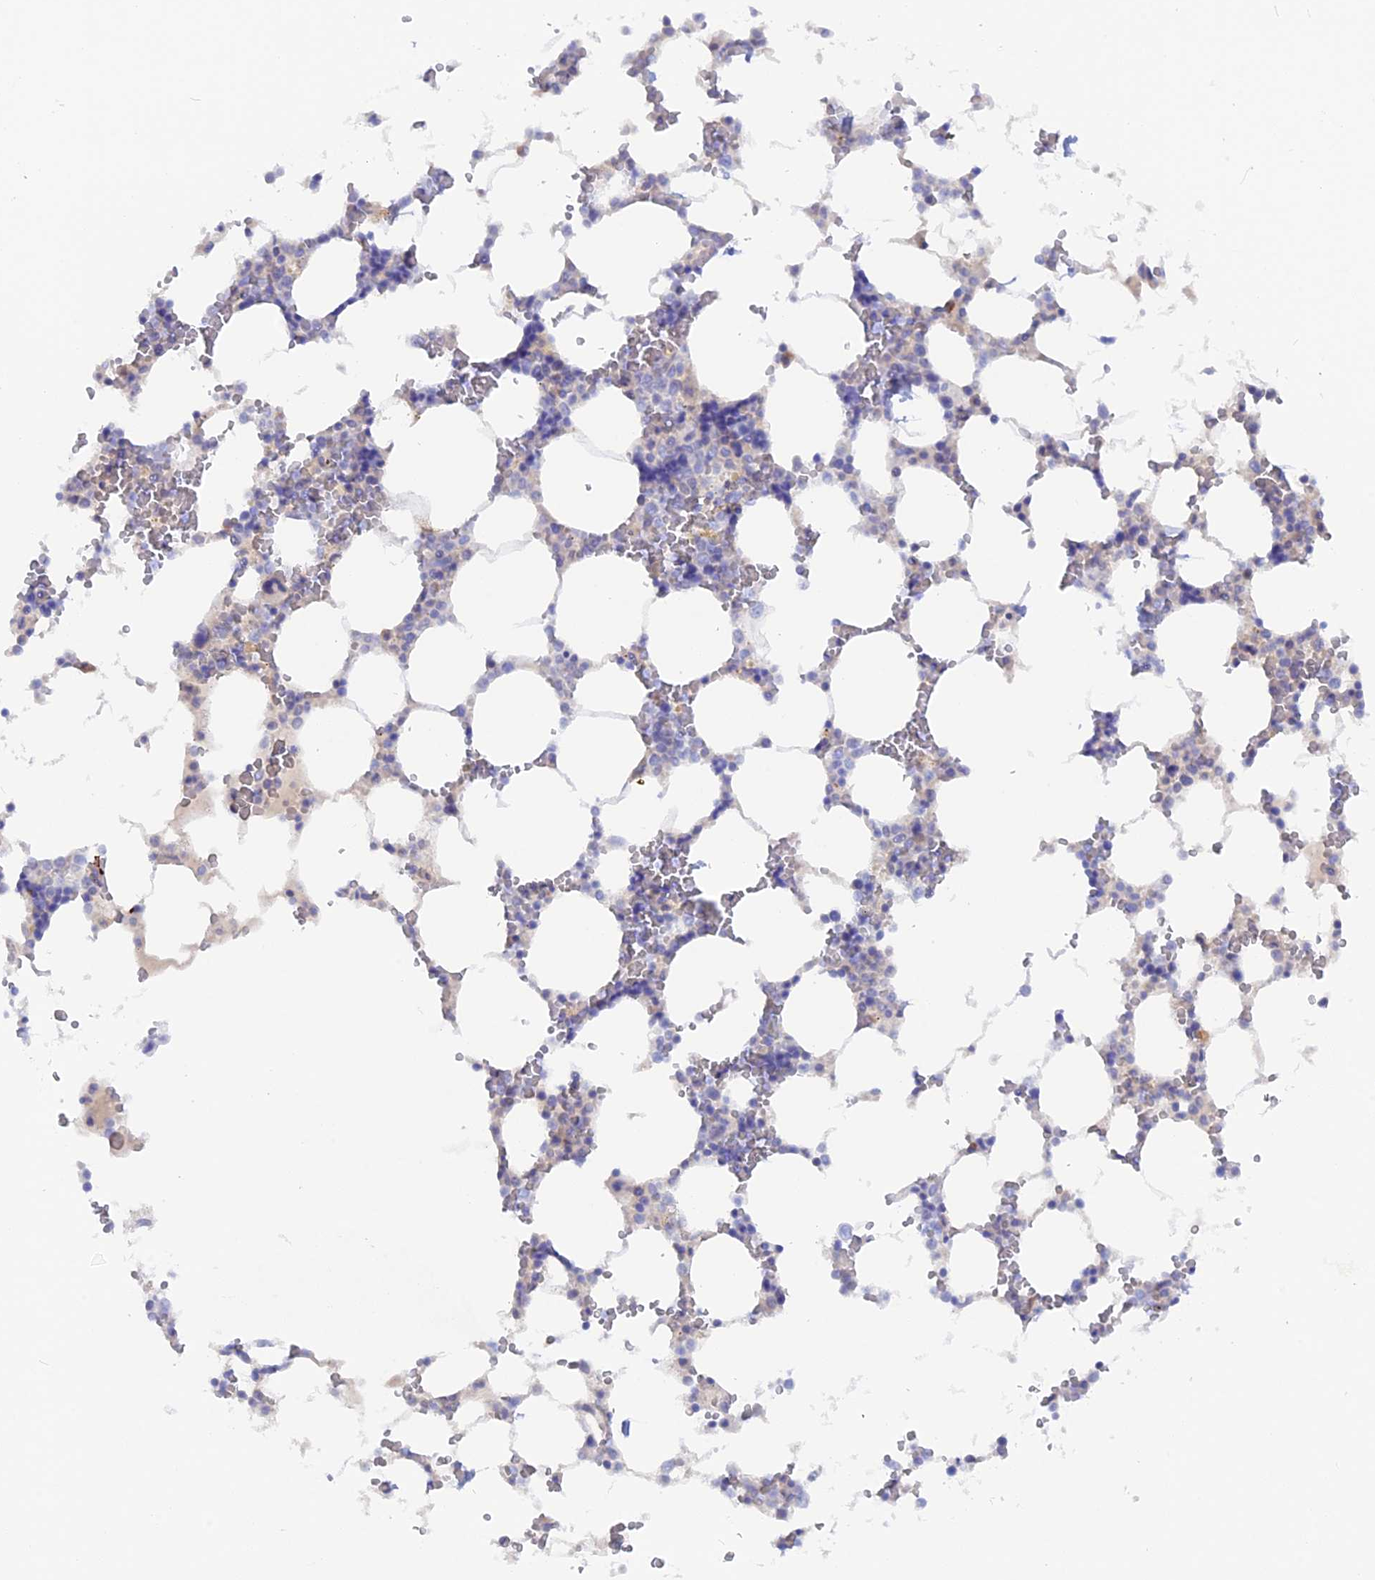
{"staining": {"intensity": "negative", "quantity": "none", "location": "none"}, "tissue": "bone marrow", "cell_type": "Hematopoietic cells", "image_type": "normal", "snomed": [{"axis": "morphology", "description": "Normal tissue, NOS"}, {"axis": "topography", "description": "Bone marrow"}], "caption": "Protein analysis of unremarkable bone marrow demonstrates no significant expression in hematopoietic cells. (DAB IHC with hematoxylin counter stain).", "gene": "DACT3", "patient": {"sex": "male", "age": 64}}